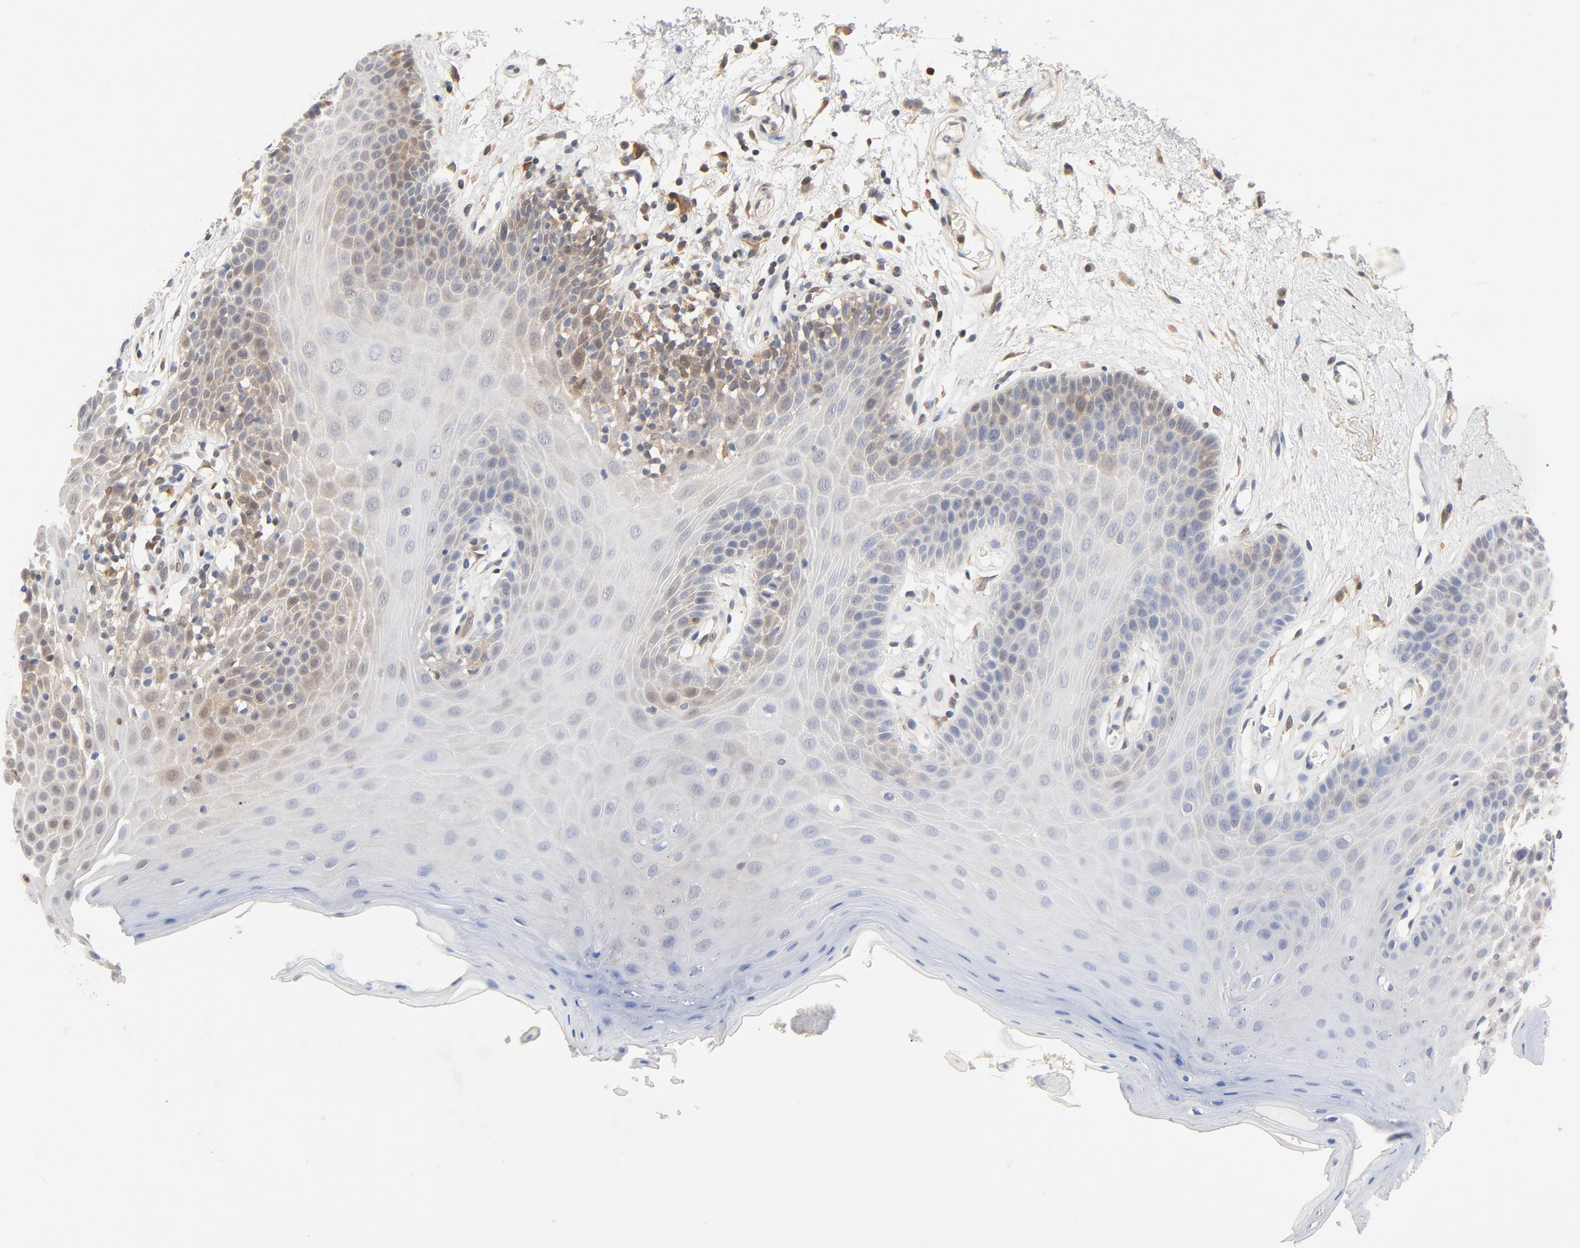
{"staining": {"intensity": "moderate", "quantity": "<25%", "location": "cytoplasmic/membranous"}, "tissue": "oral mucosa", "cell_type": "Squamous epithelial cells", "image_type": "normal", "snomed": [{"axis": "morphology", "description": "Normal tissue, NOS"}, {"axis": "morphology", "description": "Squamous cell carcinoma, NOS"}, {"axis": "topography", "description": "Skeletal muscle"}, {"axis": "topography", "description": "Oral tissue"}, {"axis": "topography", "description": "Head-Neck"}], "caption": "DAB (3,3'-diaminobenzidine) immunohistochemical staining of normal human oral mucosa shows moderate cytoplasmic/membranous protein staining in approximately <25% of squamous epithelial cells. The staining is performed using DAB brown chromogen to label protein expression. The nuclei are counter-stained blue using hematoxylin.", "gene": "STAT1", "patient": {"sex": "male", "age": 71}}